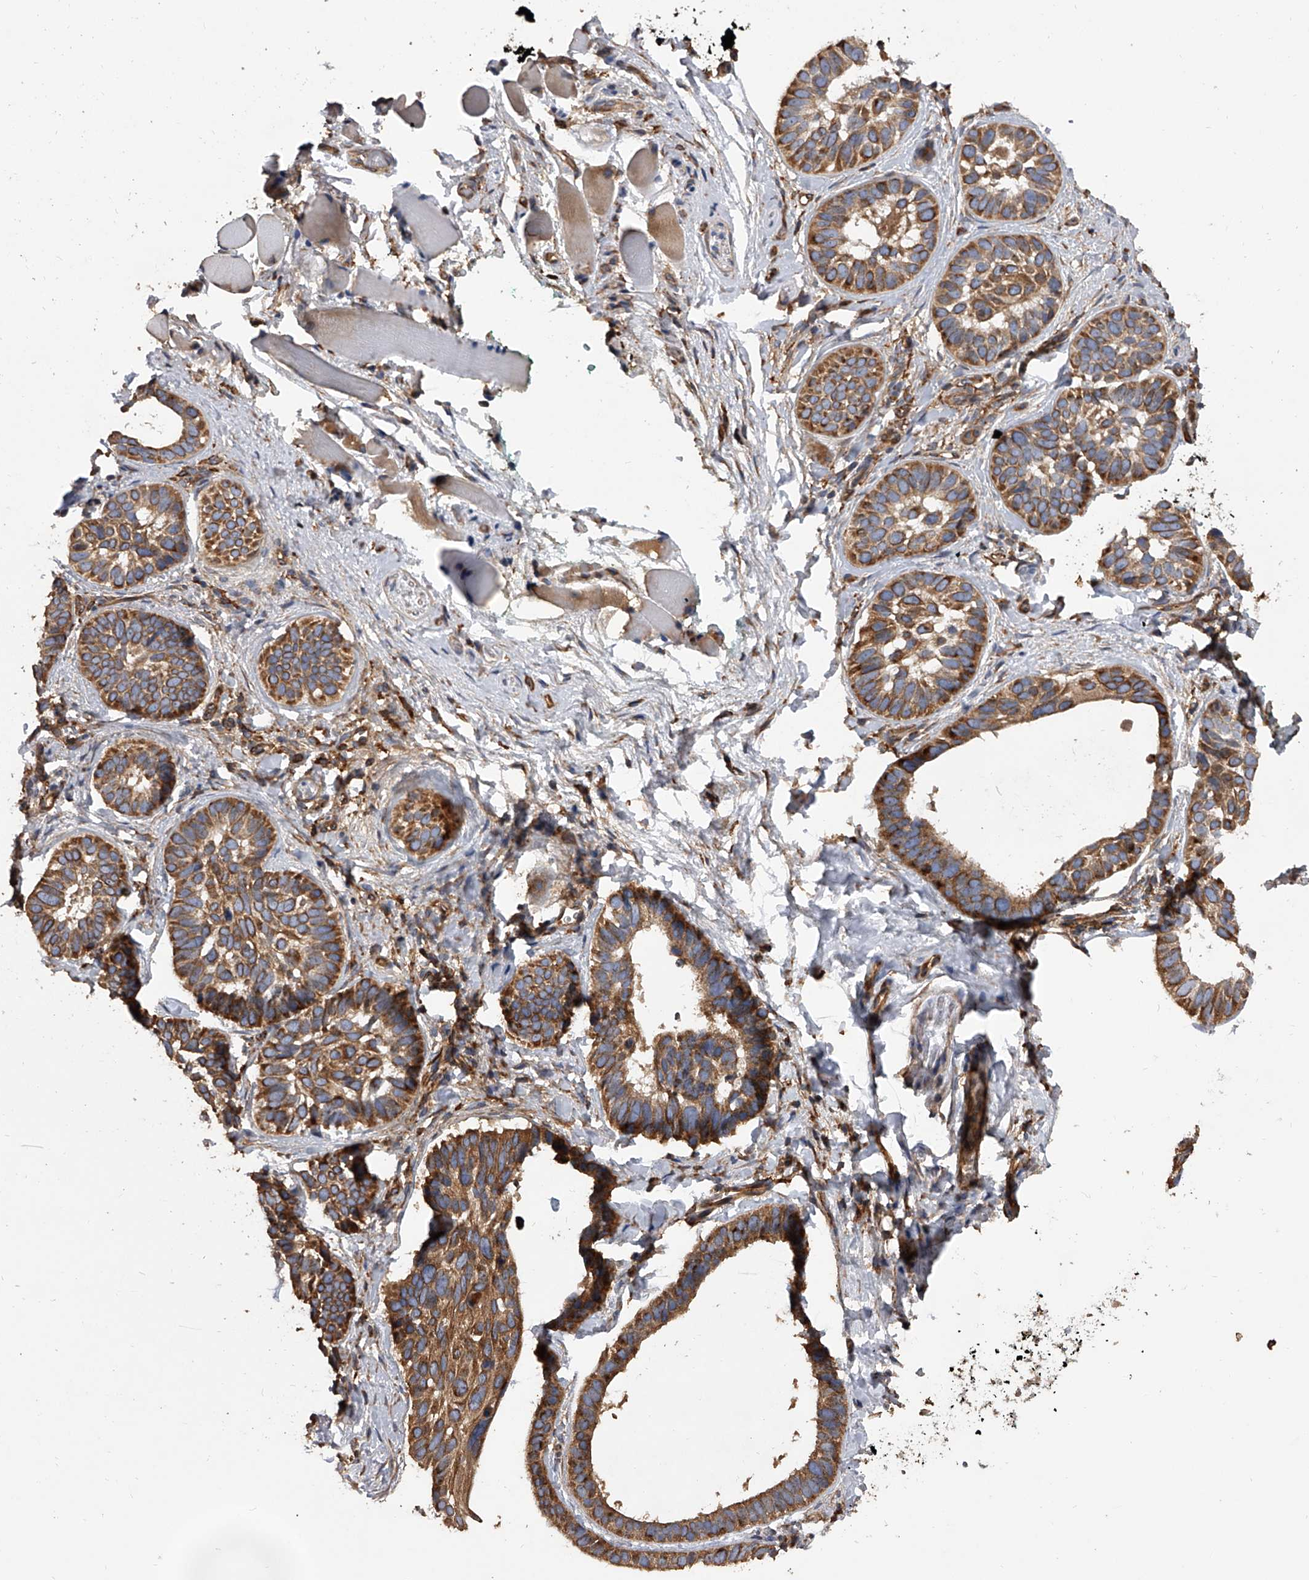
{"staining": {"intensity": "moderate", "quantity": ">75%", "location": "cytoplasmic/membranous"}, "tissue": "skin cancer", "cell_type": "Tumor cells", "image_type": "cancer", "snomed": [{"axis": "morphology", "description": "Basal cell carcinoma"}, {"axis": "topography", "description": "Skin"}], "caption": "Immunohistochemistry (IHC) micrograph of neoplastic tissue: skin basal cell carcinoma stained using IHC reveals medium levels of moderate protein expression localized specifically in the cytoplasmic/membranous of tumor cells, appearing as a cytoplasmic/membranous brown color.", "gene": "EXOC4", "patient": {"sex": "male", "age": 62}}